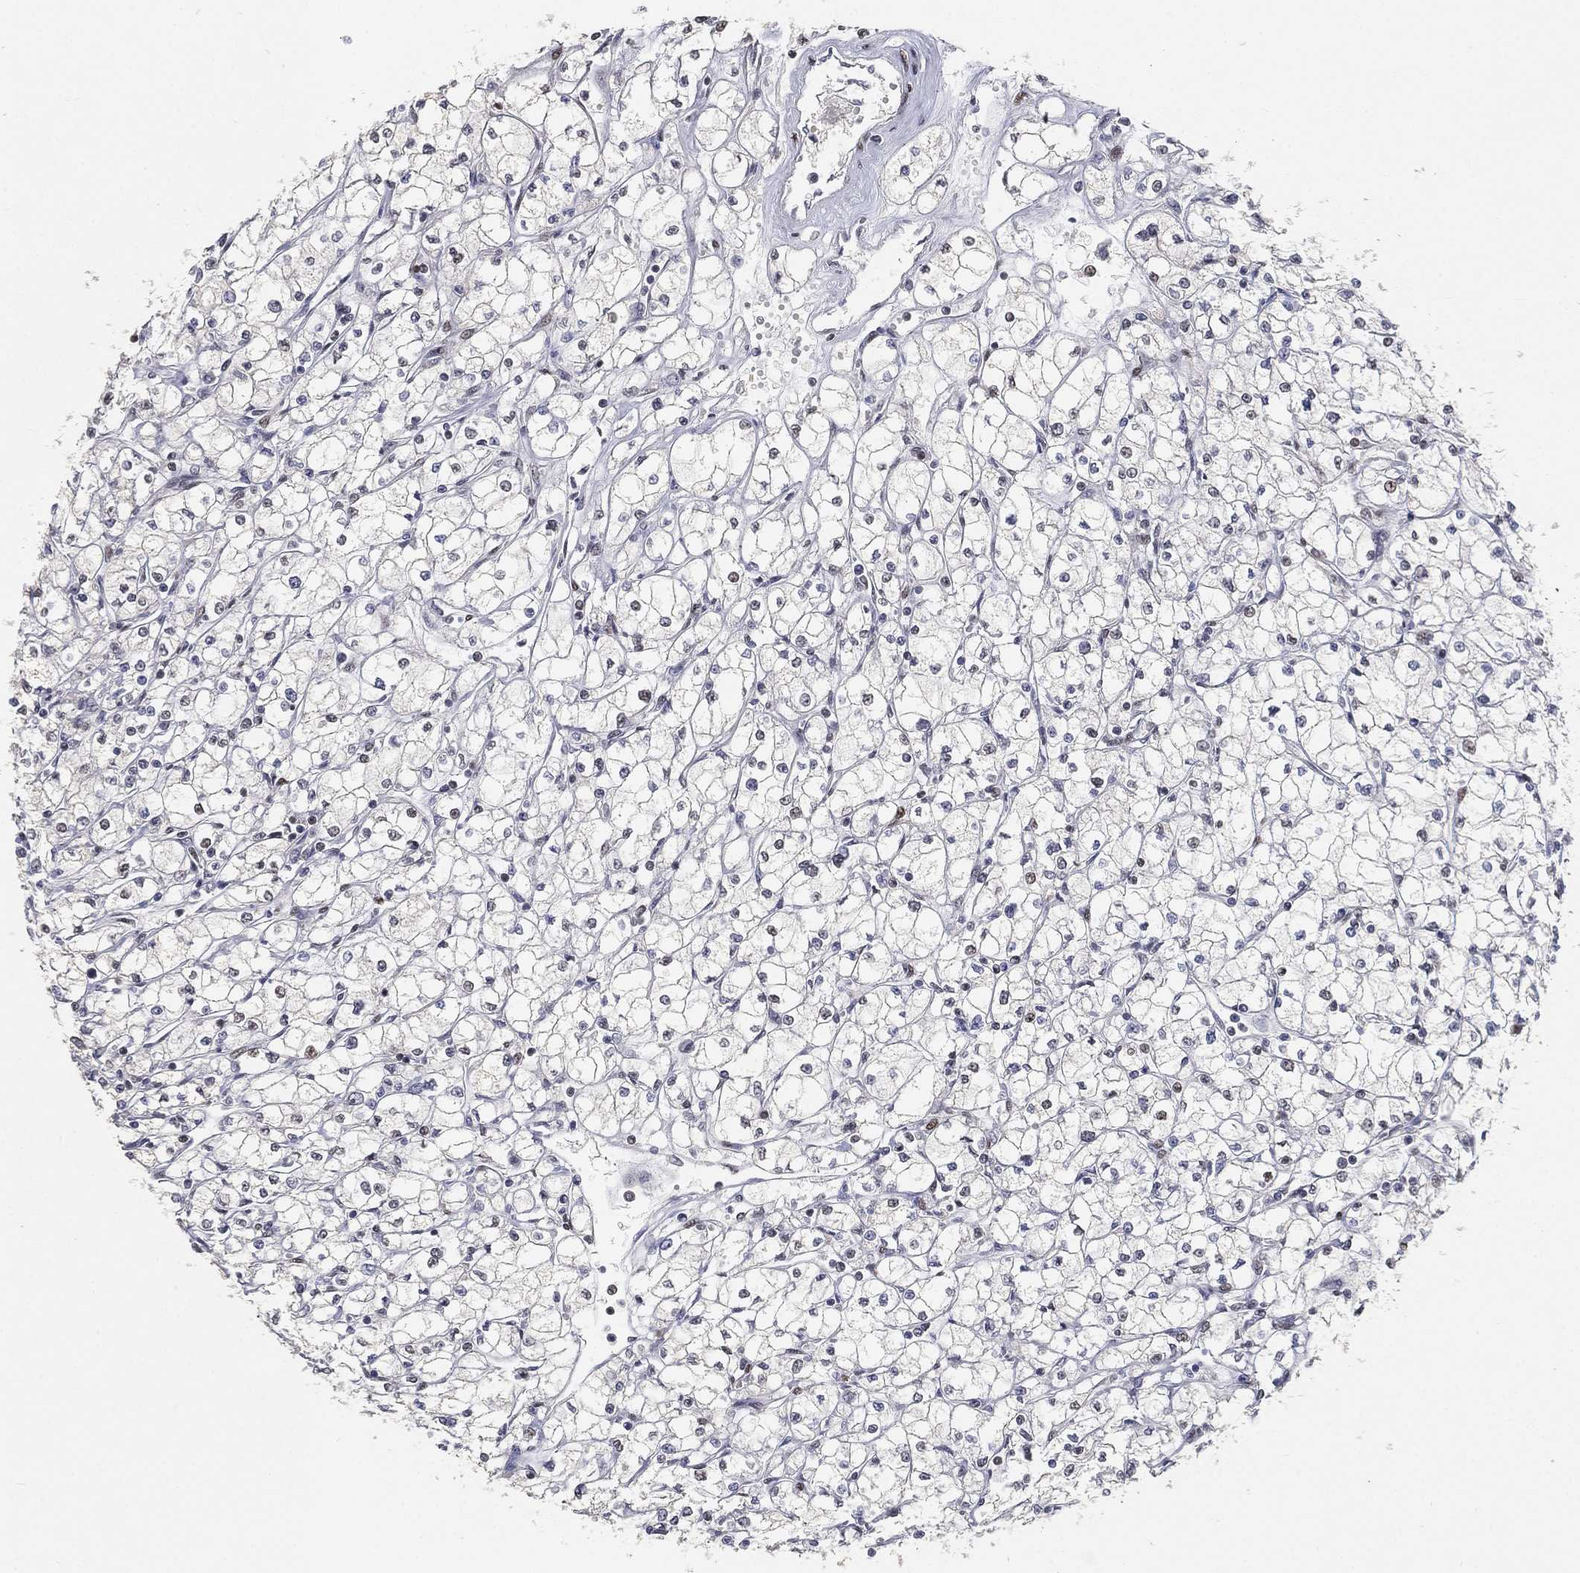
{"staining": {"intensity": "negative", "quantity": "none", "location": "none"}, "tissue": "renal cancer", "cell_type": "Tumor cells", "image_type": "cancer", "snomed": [{"axis": "morphology", "description": "Adenocarcinoma, NOS"}, {"axis": "topography", "description": "Kidney"}], "caption": "Immunohistochemistry photomicrograph of neoplastic tissue: human renal cancer (adenocarcinoma) stained with DAB reveals no significant protein positivity in tumor cells.", "gene": "CRTC3", "patient": {"sex": "male", "age": 67}}